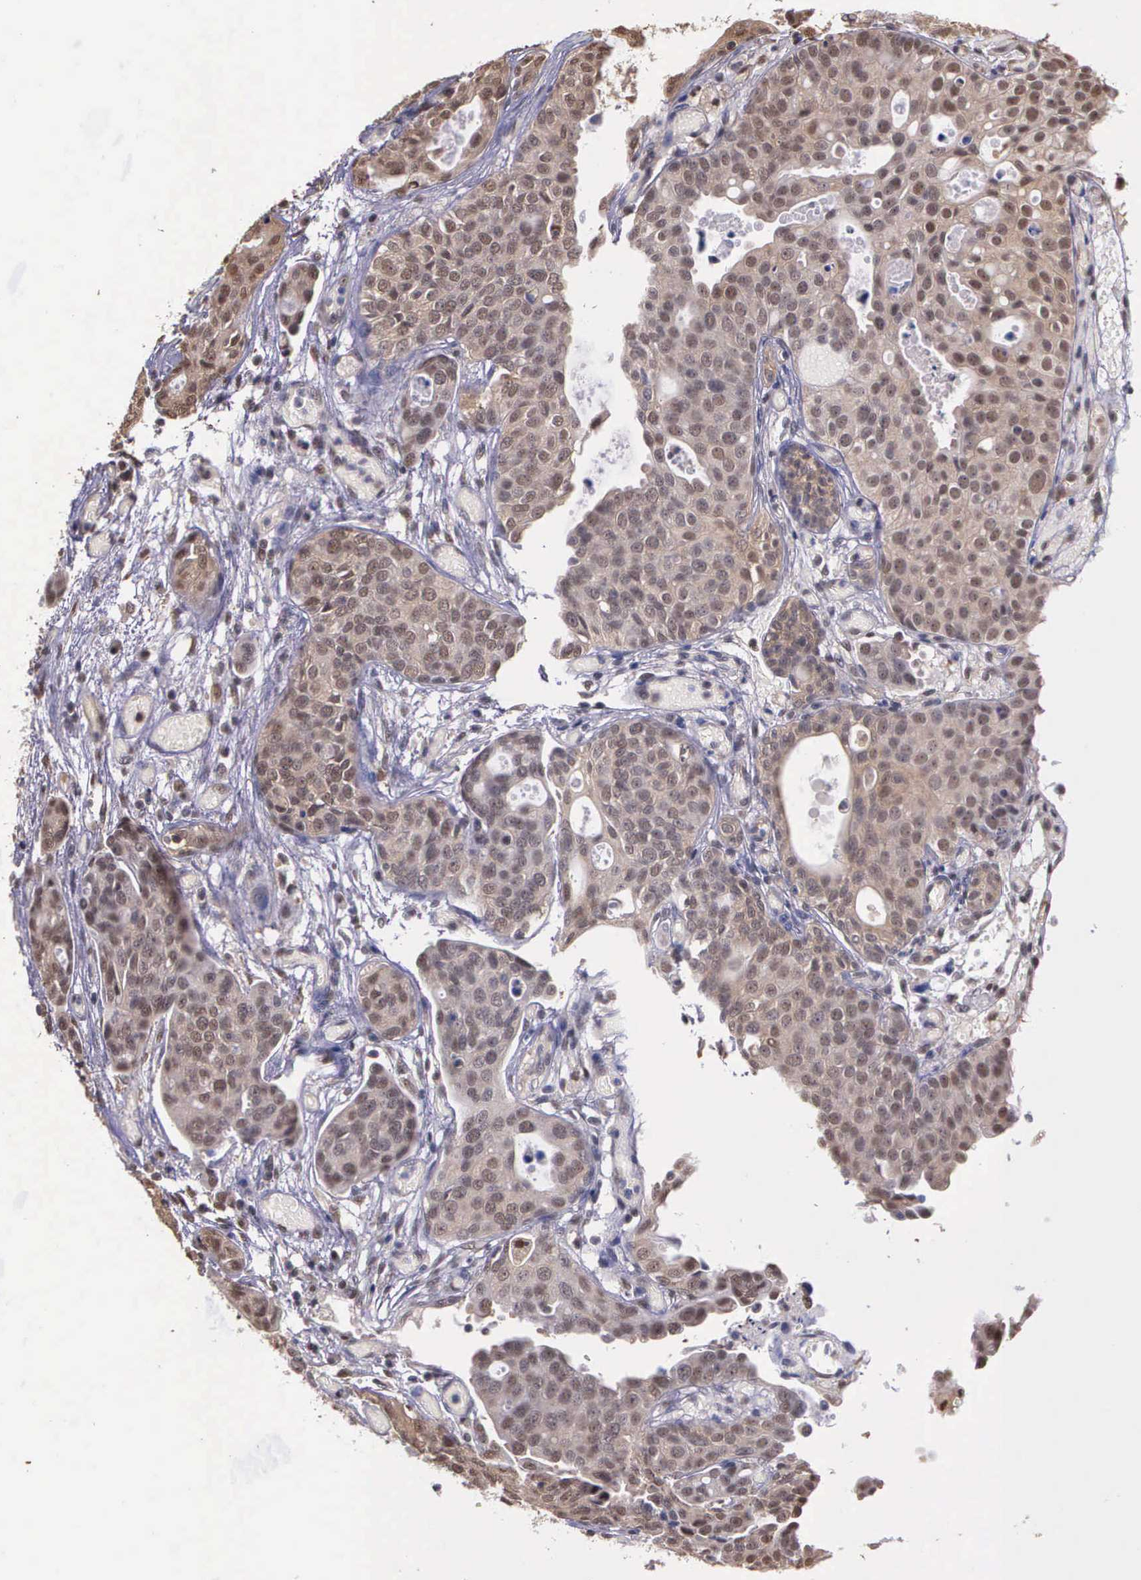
{"staining": {"intensity": "moderate", "quantity": ">75%", "location": "cytoplasmic/membranous,nuclear"}, "tissue": "urothelial cancer", "cell_type": "Tumor cells", "image_type": "cancer", "snomed": [{"axis": "morphology", "description": "Urothelial carcinoma, High grade"}, {"axis": "topography", "description": "Urinary bladder"}], "caption": "Human urothelial cancer stained with a brown dye exhibits moderate cytoplasmic/membranous and nuclear positive positivity in about >75% of tumor cells.", "gene": "PSMC1", "patient": {"sex": "male", "age": 78}}